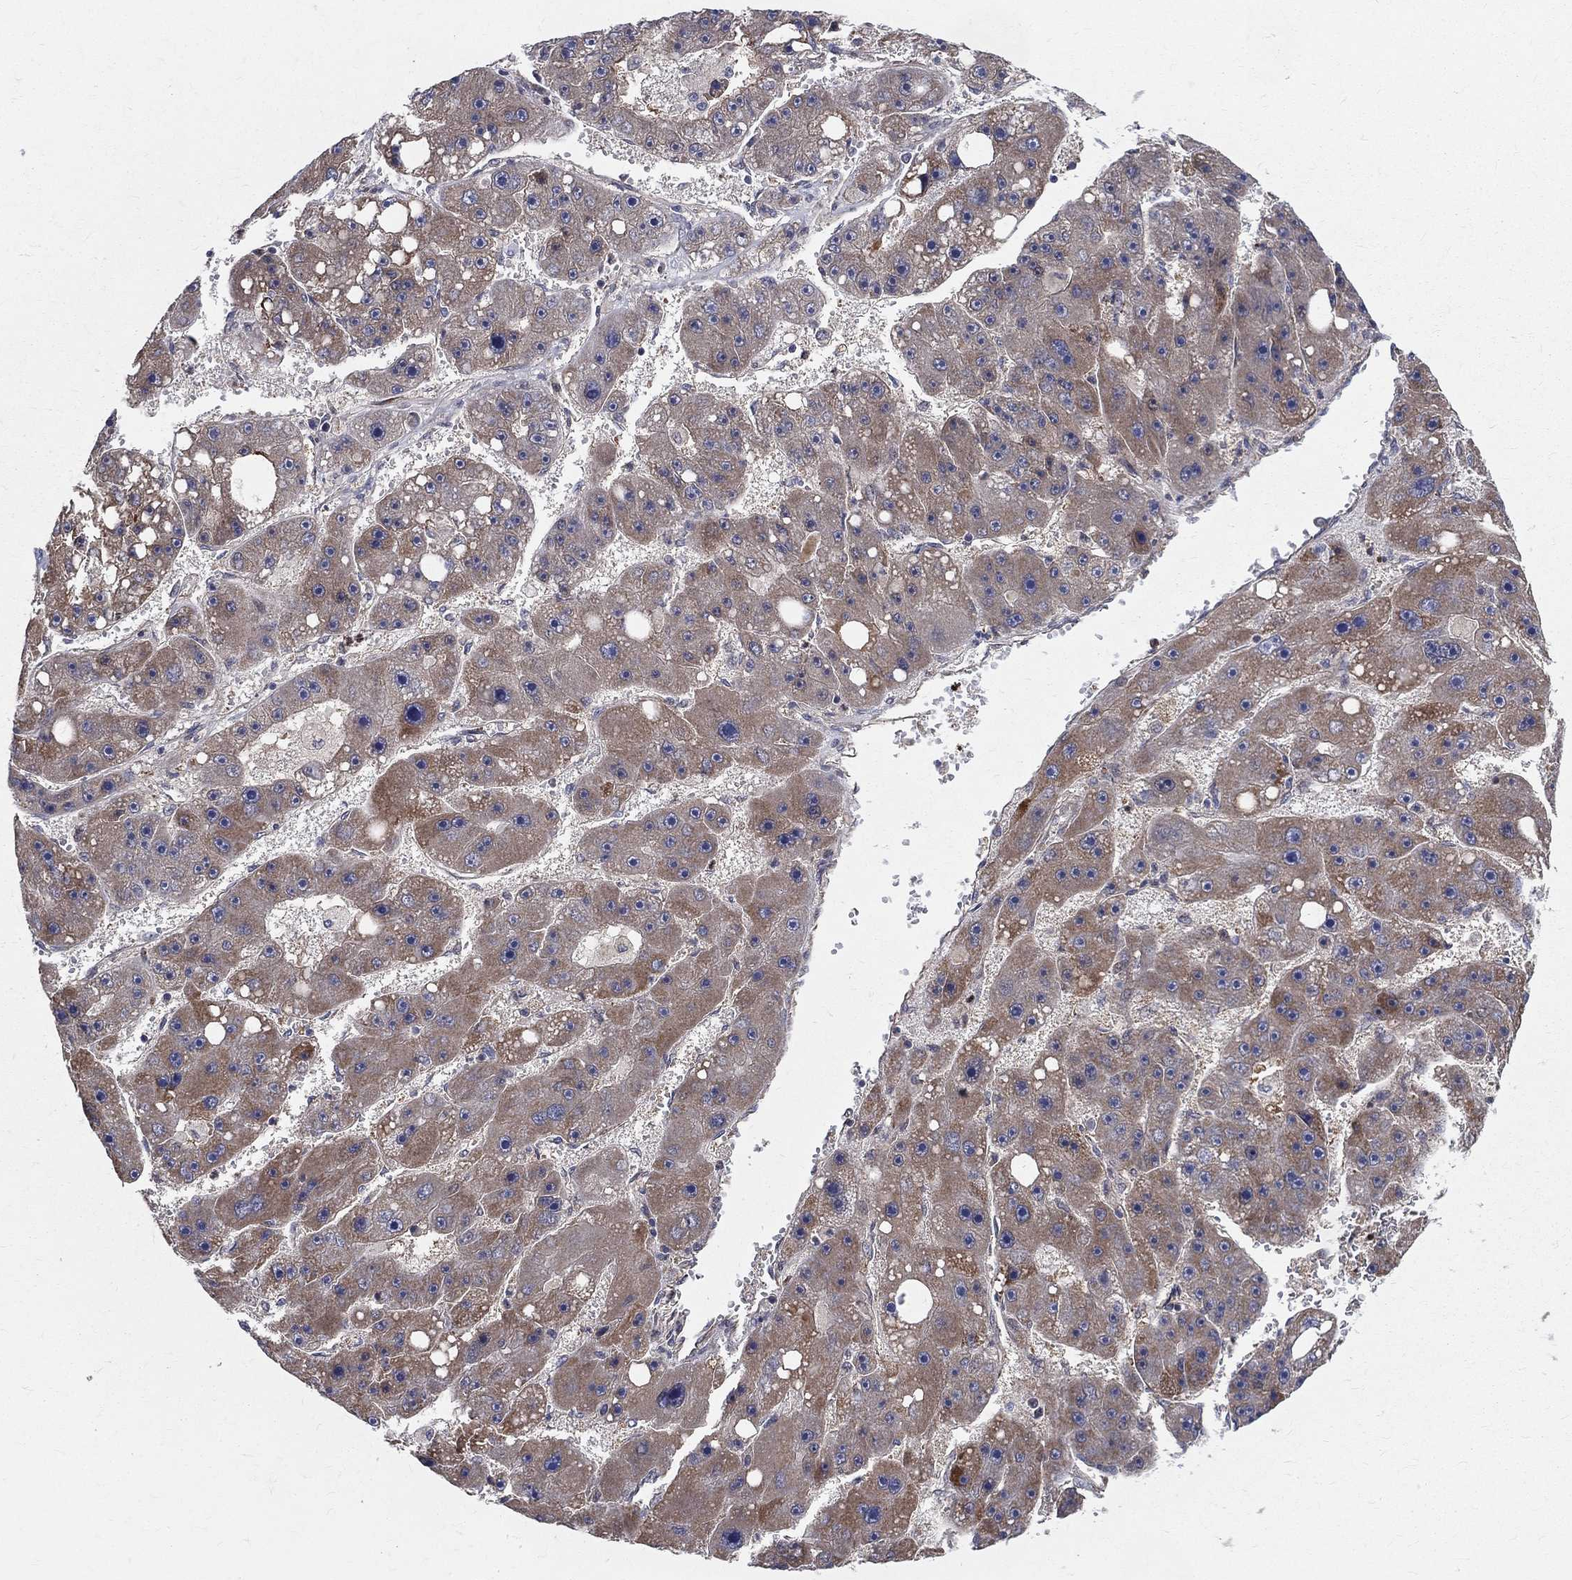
{"staining": {"intensity": "moderate", "quantity": "25%-75%", "location": "cytoplasmic/membranous"}, "tissue": "liver cancer", "cell_type": "Tumor cells", "image_type": "cancer", "snomed": [{"axis": "morphology", "description": "Carcinoma, Hepatocellular, NOS"}, {"axis": "topography", "description": "Liver"}], "caption": "Immunohistochemistry of liver cancer (hepatocellular carcinoma) demonstrates medium levels of moderate cytoplasmic/membranous positivity in about 25%-75% of tumor cells.", "gene": "POMZP3", "patient": {"sex": "female", "age": 61}}